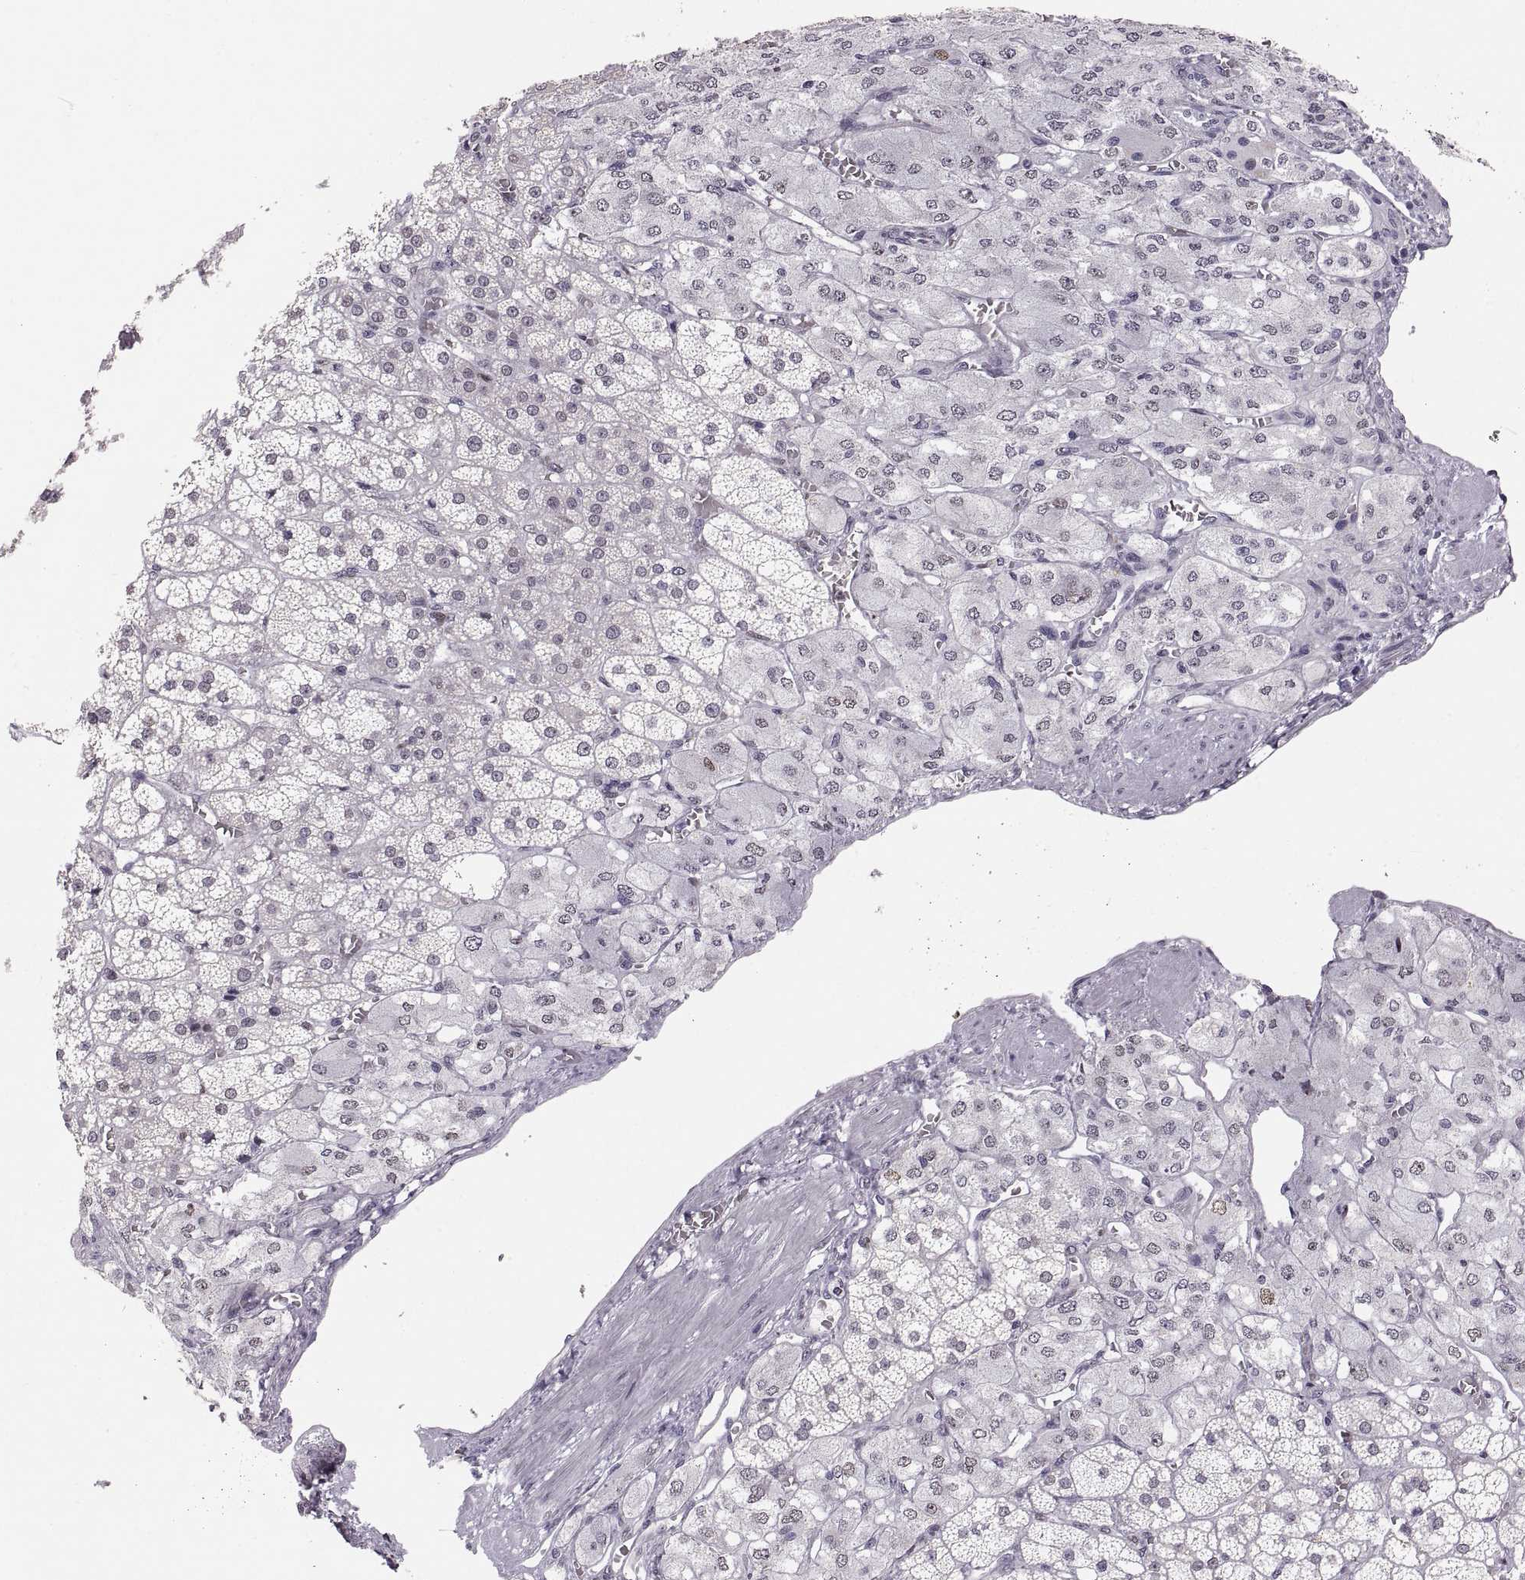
{"staining": {"intensity": "negative", "quantity": "none", "location": "none"}, "tissue": "adrenal gland", "cell_type": "Glandular cells", "image_type": "normal", "snomed": [{"axis": "morphology", "description": "Normal tissue, NOS"}, {"axis": "topography", "description": "Adrenal gland"}], "caption": "Normal adrenal gland was stained to show a protein in brown. There is no significant positivity in glandular cells. (DAB (3,3'-diaminobenzidine) immunohistochemistry, high magnification).", "gene": "SNAI1", "patient": {"sex": "female", "age": 60}}